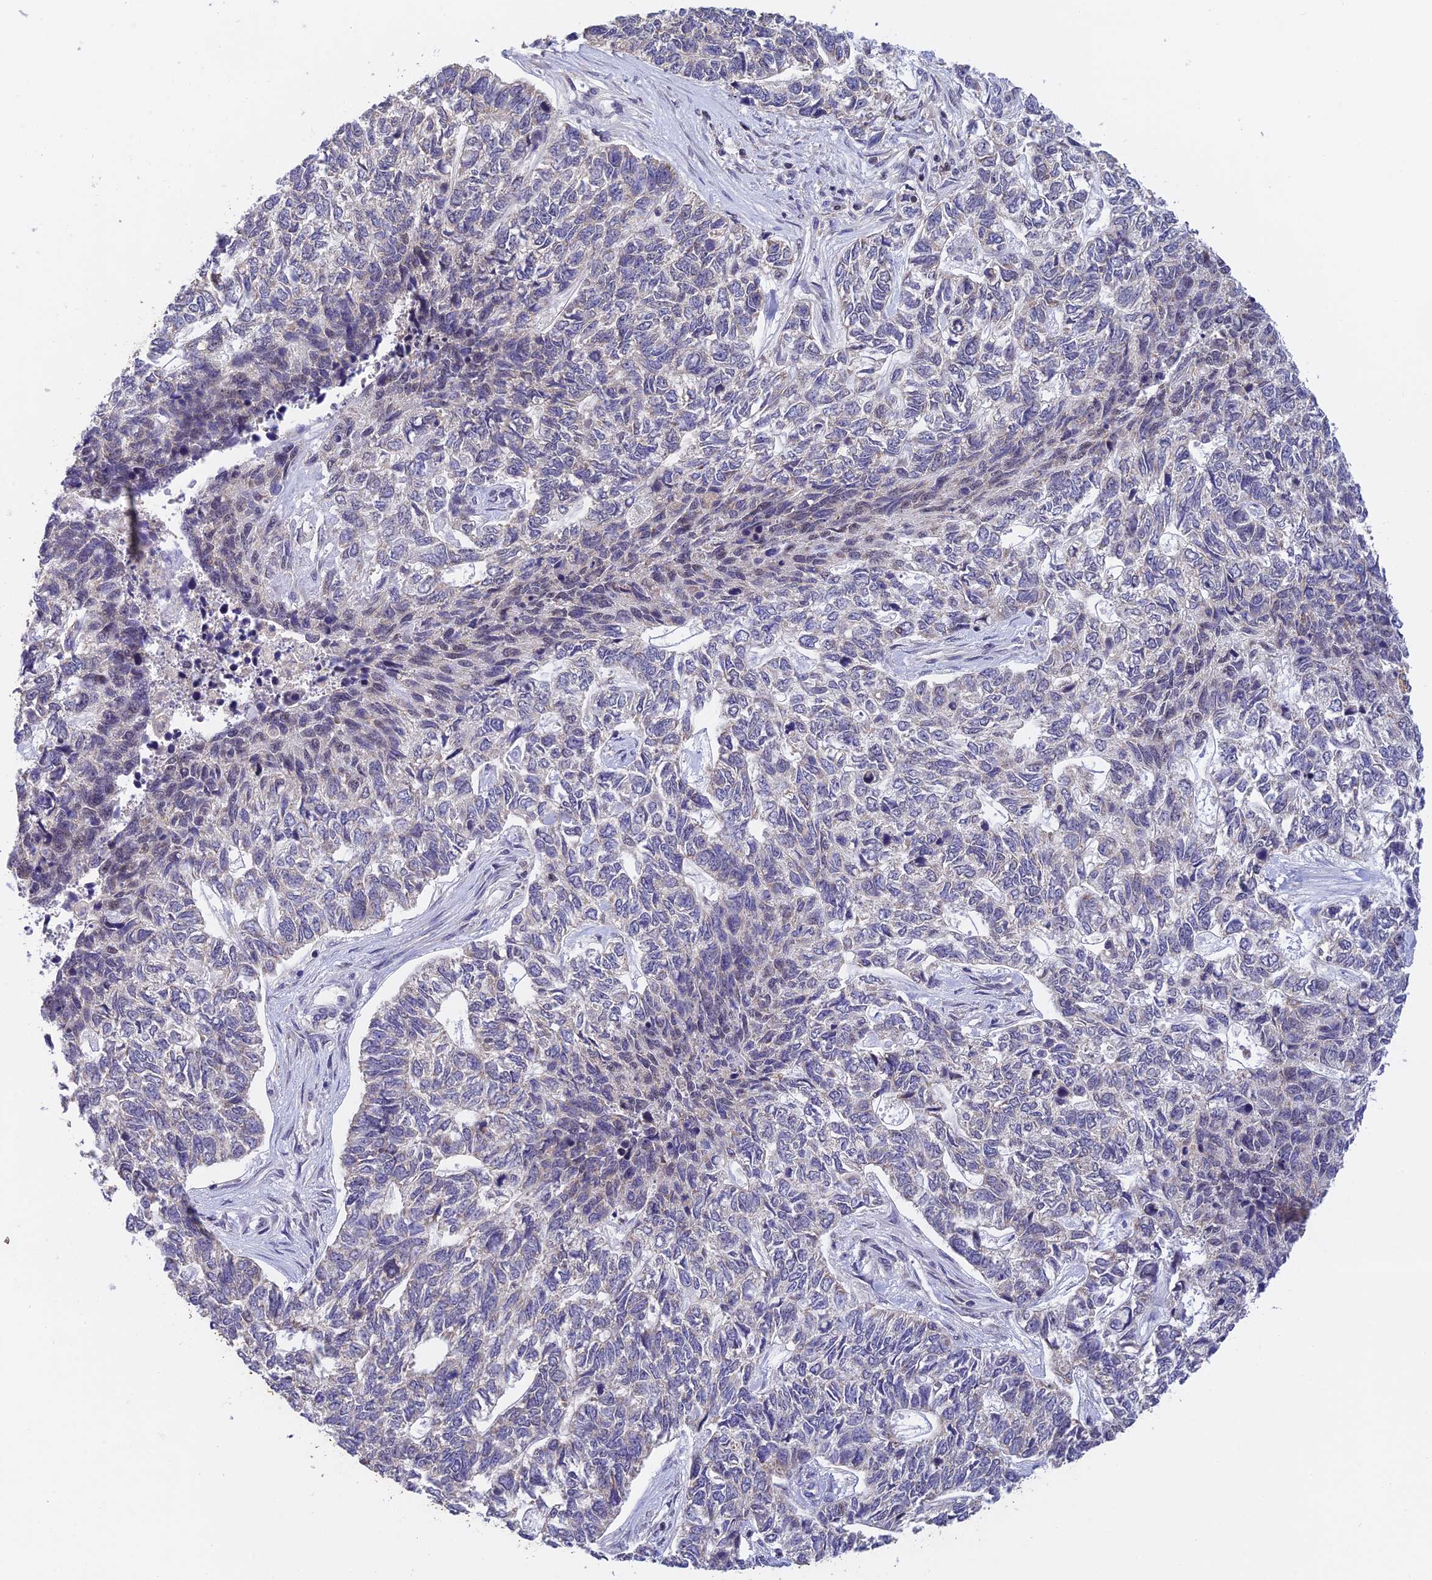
{"staining": {"intensity": "negative", "quantity": "none", "location": "none"}, "tissue": "skin cancer", "cell_type": "Tumor cells", "image_type": "cancer", "snomed": [{"axis": "morphology", "description": "Basal cell carcinoma"}, {"axis": "topography", "description": "Skin"}], "caption": "Human basal cell carcinoma (skin) stained for a protein using immunohistochemistry (IHC) displays no staining in tumor cells.", "gene": "PEX16", "patient": {"sex": "female", "age": 65}}